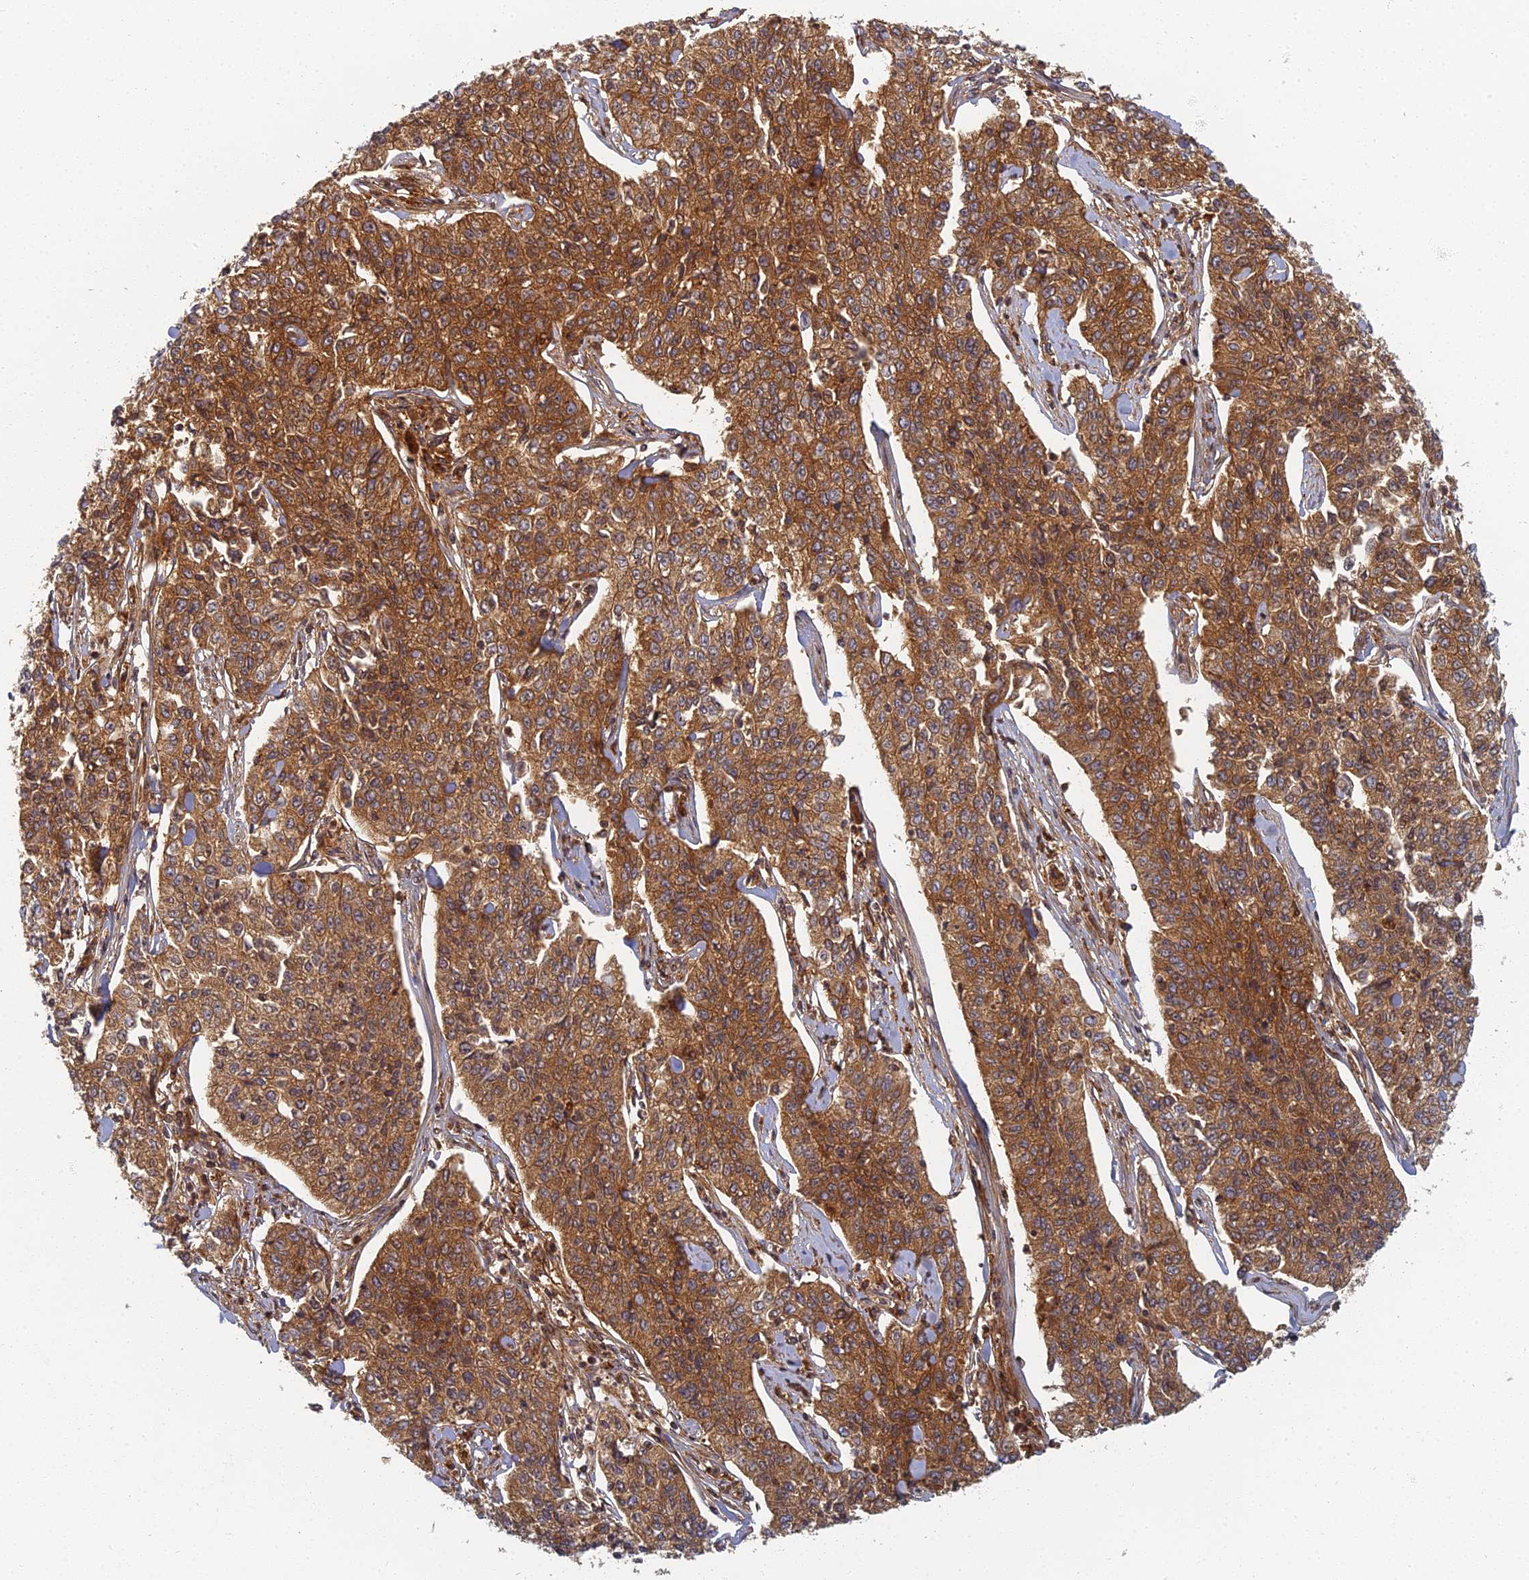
{"staining": {"intensity": "strong", "quantity": ">75%", "location": "cytoplasmic/membranous"}, "tissue": "cervical cancer", "cell_type": "Tumor cells", "image_type": "cancer", "snomed": [{"axis": "morphology", "description": "Squamous cell carcinoma, NOS"}, {"axis": "topography", "description": "Cervix"}], "caption": "This is a histology image of immunohistochemistry (IHC) staining of cervical cancer, which shows strong staining in the cytoplasmic/membranous of tumor cells.", "gene": "INO80D", "patient": {"sex": "female", "age": 35}}